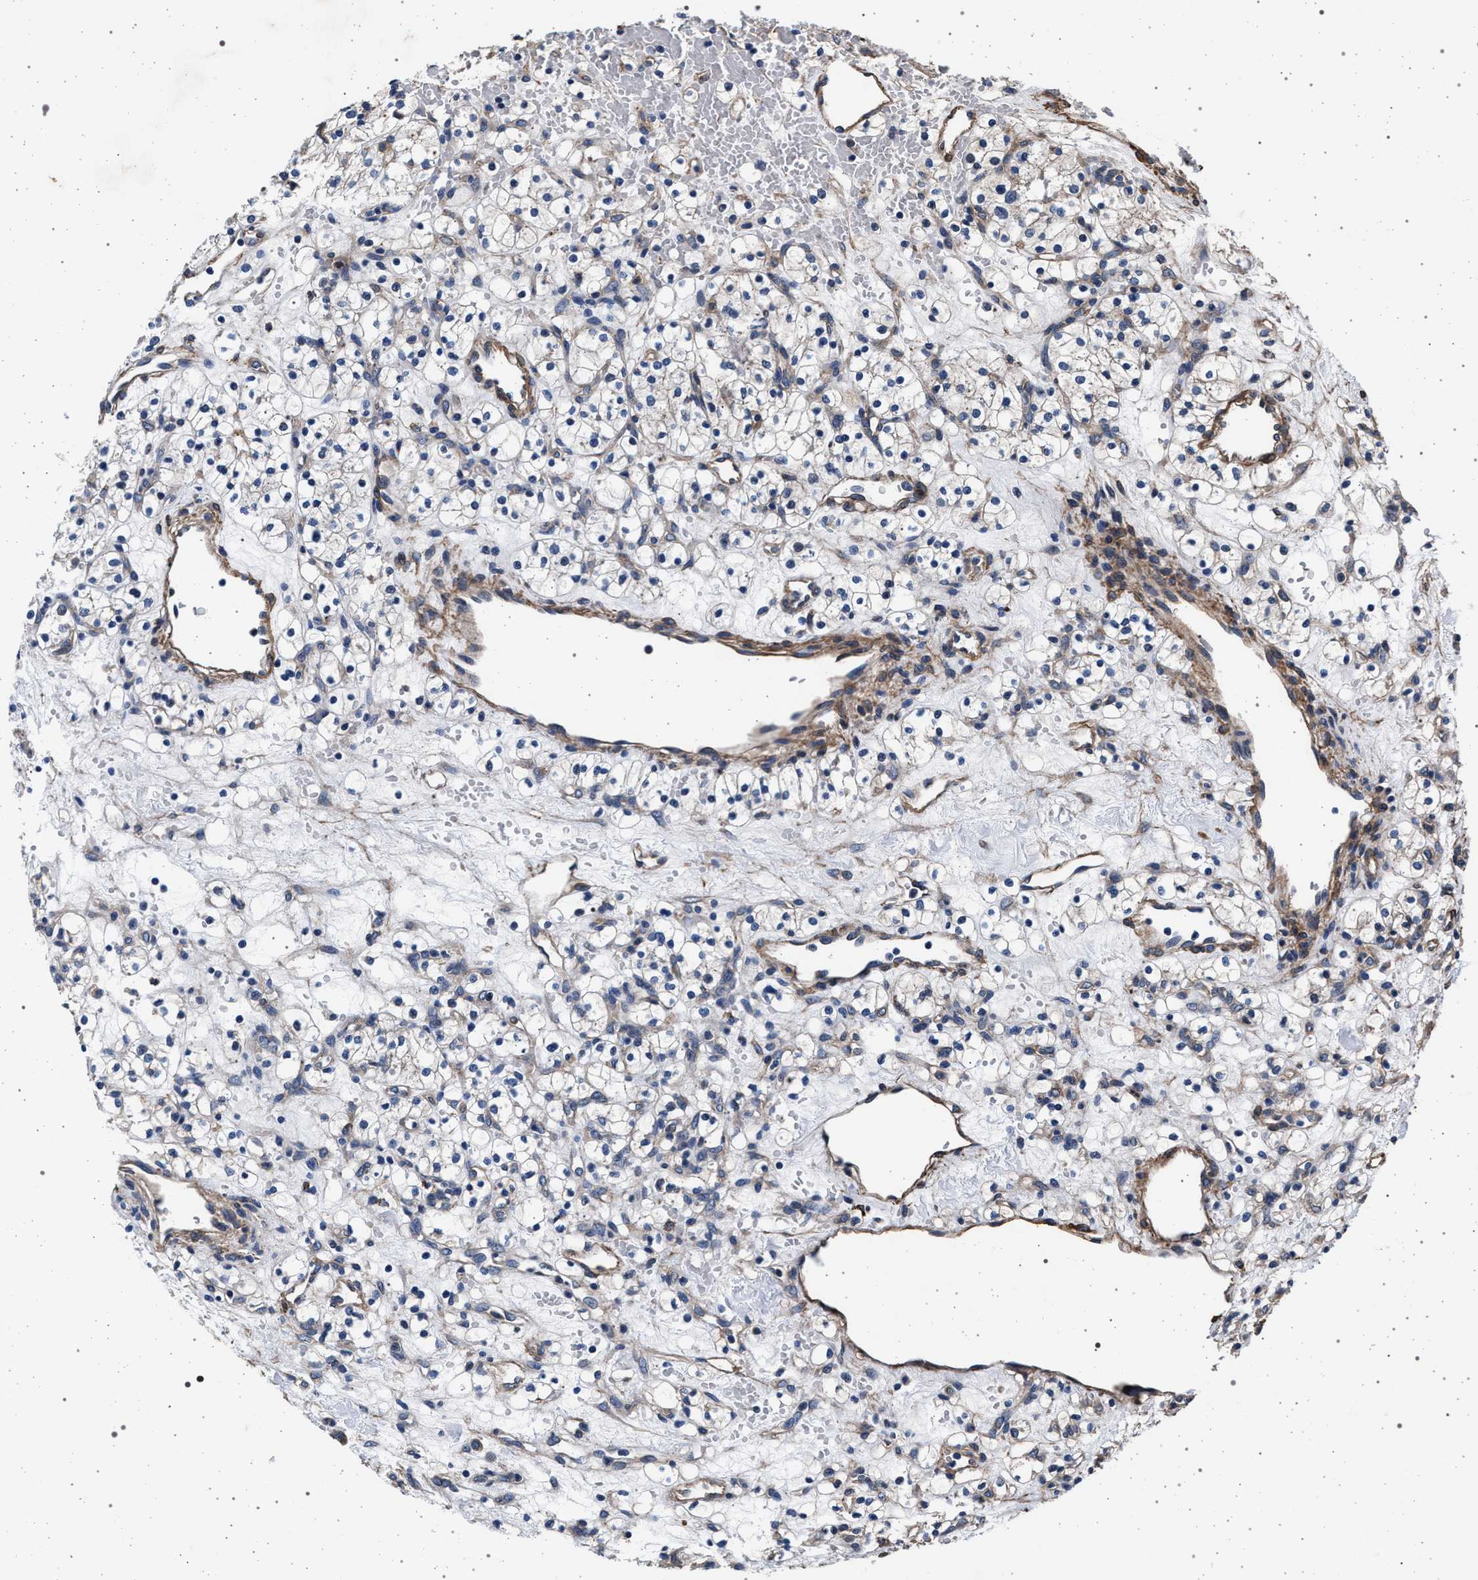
{"staining": {"intensity": "negative", "quantity": "none", "location": "none"}, "tissue": "renal cancer", "cell_type": "Tumor cells", "image_type": "cancer", "snomed": [{"axis": "morphology", "description": "Adenocarcinoma, NOS"}, {"axis": "topography", "description": "Kidney"}], "caption": "Tumor cells show no significant staining in renal cancer.", "gene": "KCNK6", "patient": {"sex": "female", "age": 60}}